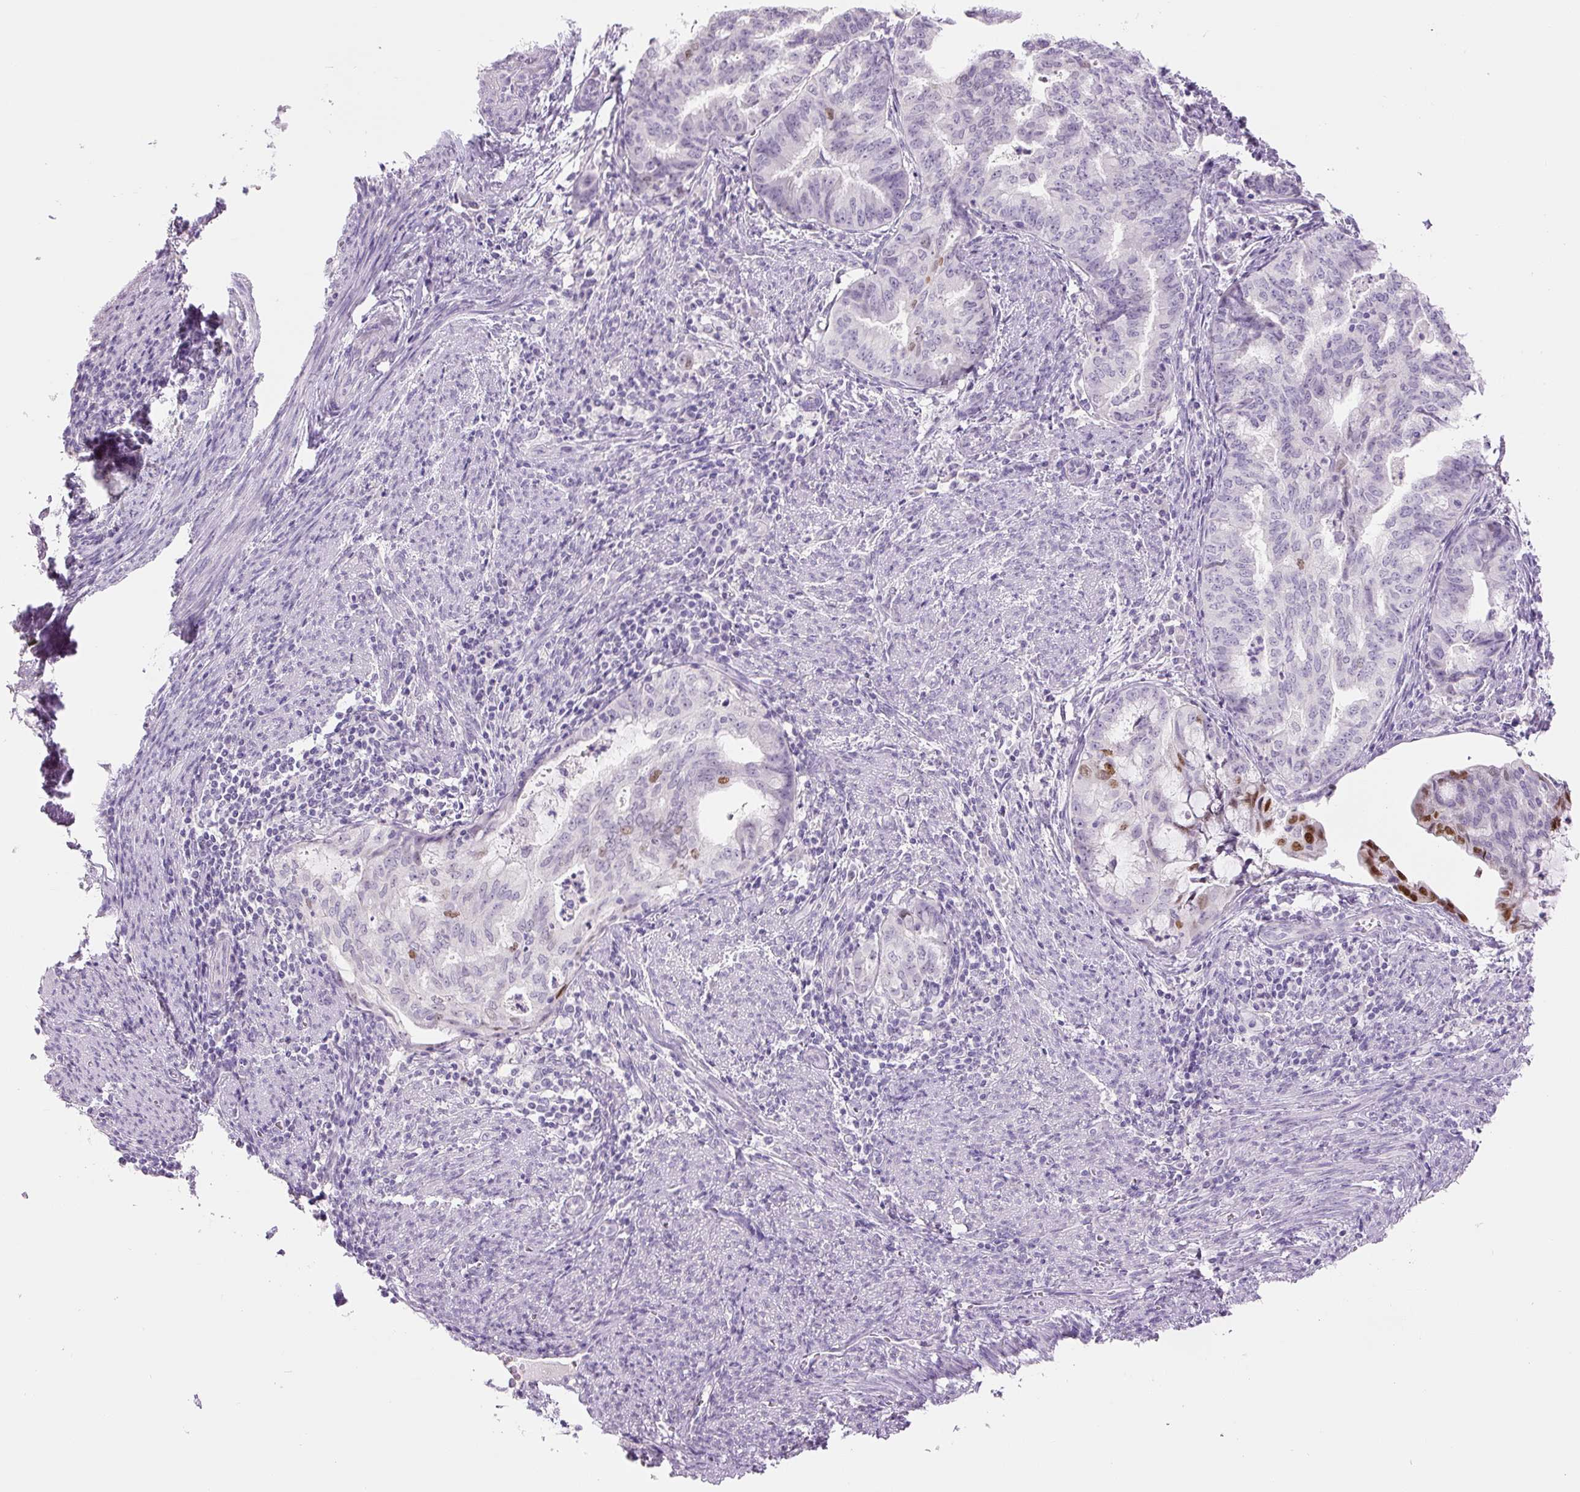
{"staining": {"intensity": "moderate", "quantity": "25%-75%", "location": "nuclear"}, "tissue": "endometrial cancer", "cell_type": "Tumor cells", "image_type": "cancer", "snomed": [{"axis": "morphology", "description": "Adenocarcinoma, NOS"}, {"axis": "topography", "description": "Endometrium"}], "caption": "Endometrial cancer (adenocarcinoma) tissue exhibits moderate nuclear positivity in approximately 25%-75% of tumor cells The staining is performed using DAB (3,3'-diaminobenzidine) brown chromogen to label protein expression. The nuclei are counter-stained blue using hematoxylin.", "gene": "SIX1", "patient": {"sex": "female", "age": 79}}